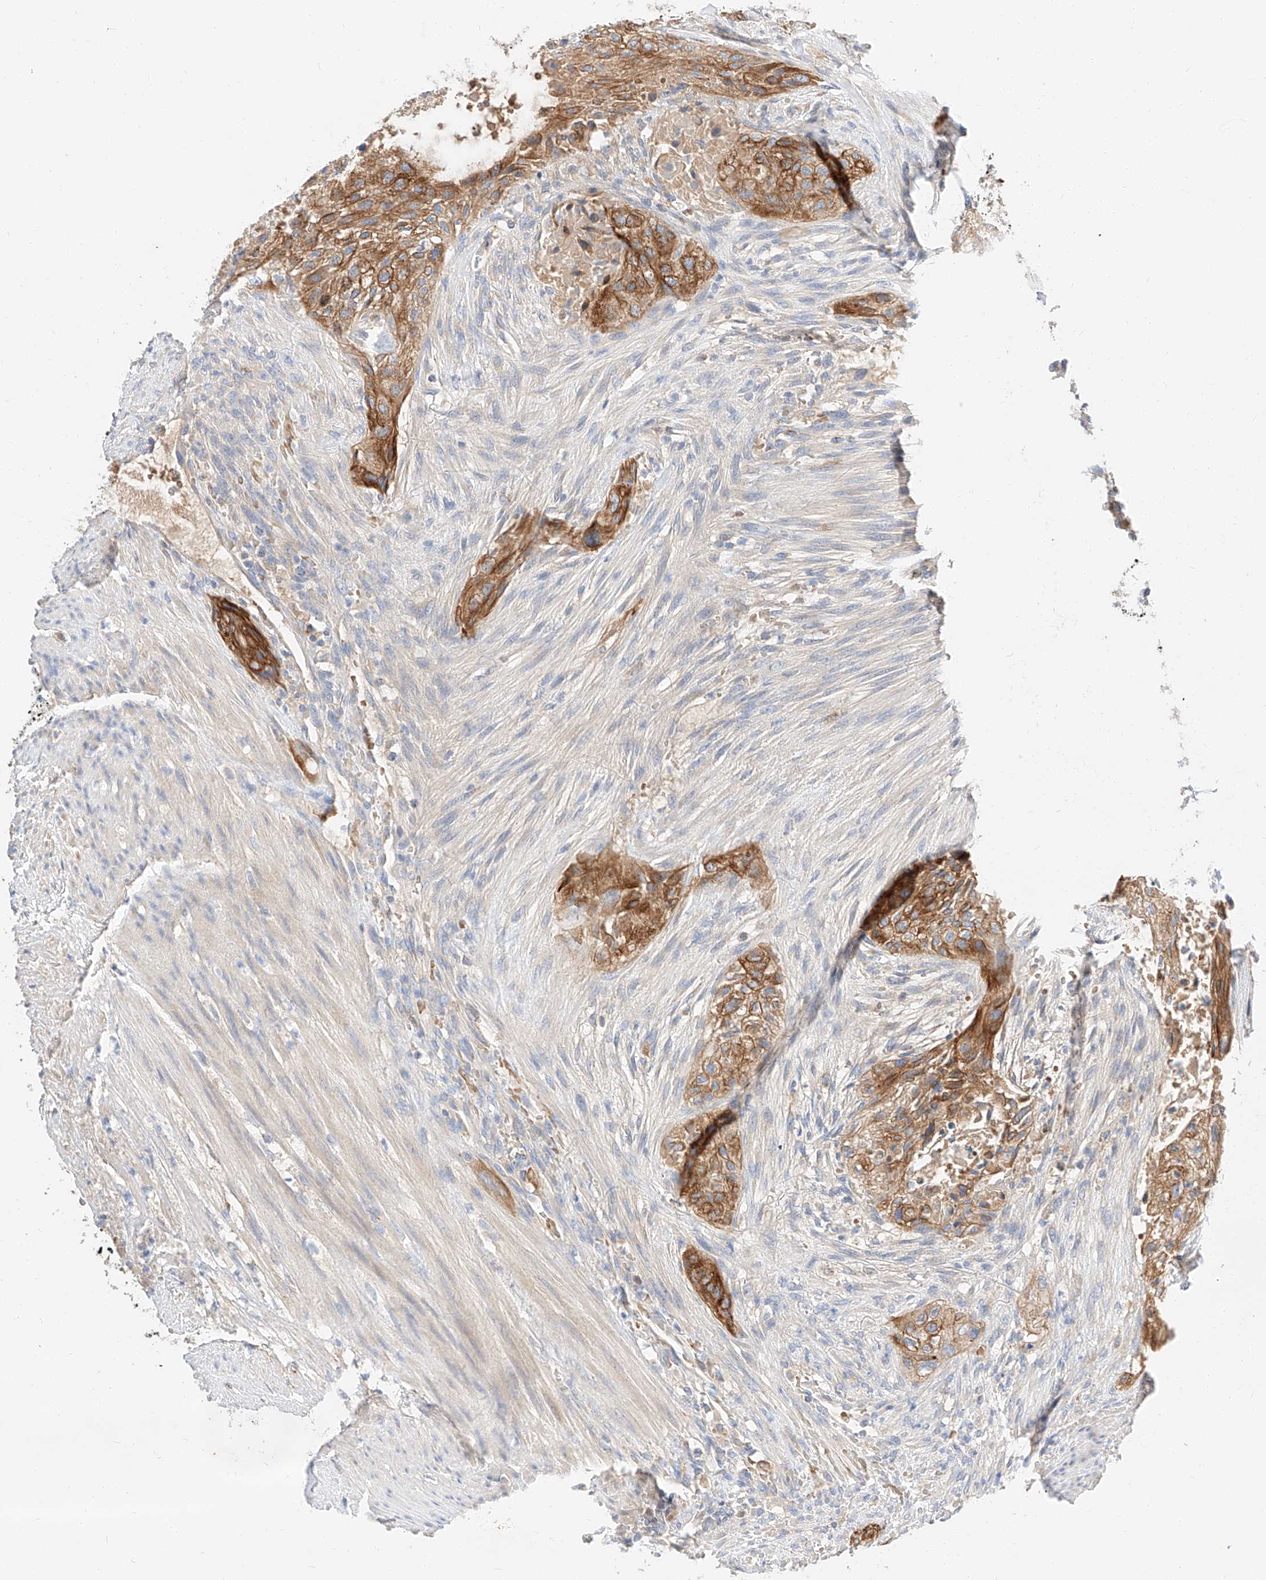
{"staining": {"intensity": "moderate", "quantity": ">75%", "location": "cytoplasmic/membranous"}, "tissue": "urothelial cancer", "cell_type": "Tumor cells", "image_type": "cancer", "snomed": [{"axis": "morphology", "description": "Urothelial carcinoma, High grade"}, {"axis": "topography", "description": "Urinary bladder"}], "caption": "A brown stain labels moderate cytoplasmic/membranous staining of a protein in human high-grade urothelial carcinoma tumor cells.", "gene": "MAP7", "patient": {"sex": "male", "age": 35}}